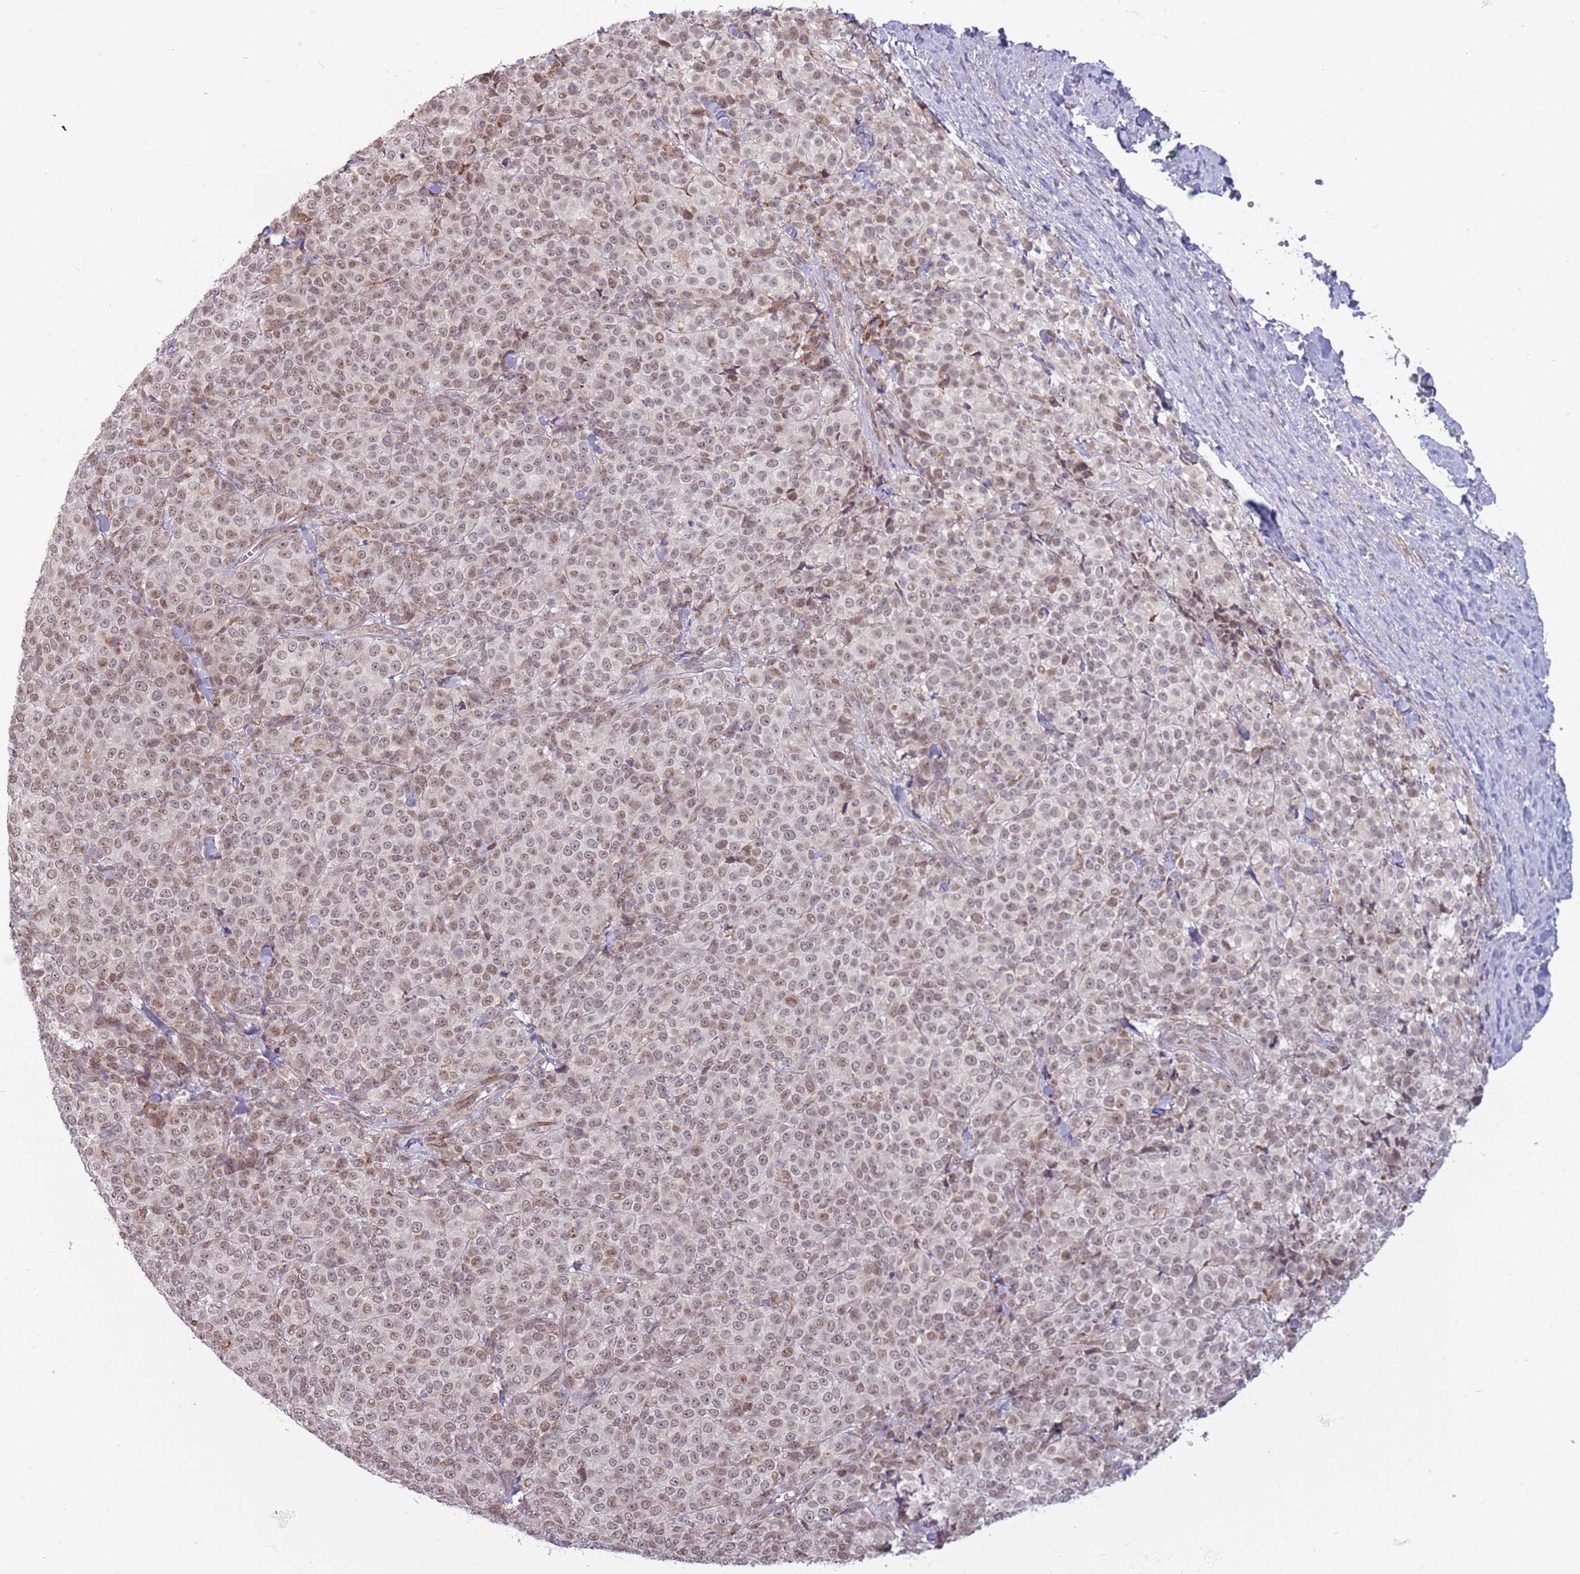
{"staining": {"intensity": "weak", "quantity": ">75%", "location": "nuclear"}, "tissue": "melanoma", "cell_type": "Tumor cells", "image_type": "cancer", "snomed": [{"axis": "morphology", "description": "Normal tissue, NOS"}, {"axis": "morphology", "description": "Malignant melanoma, NOS"}, {"axis": "topography", "description": "Skin"}], "caption": "High-power microscopy captured an IHC micrograph of melanoma, revealing weak nuclear expression in about >75% of tumor cells.", "gene": "BARD1", "patient": {"sex": "female", "age": 34}}